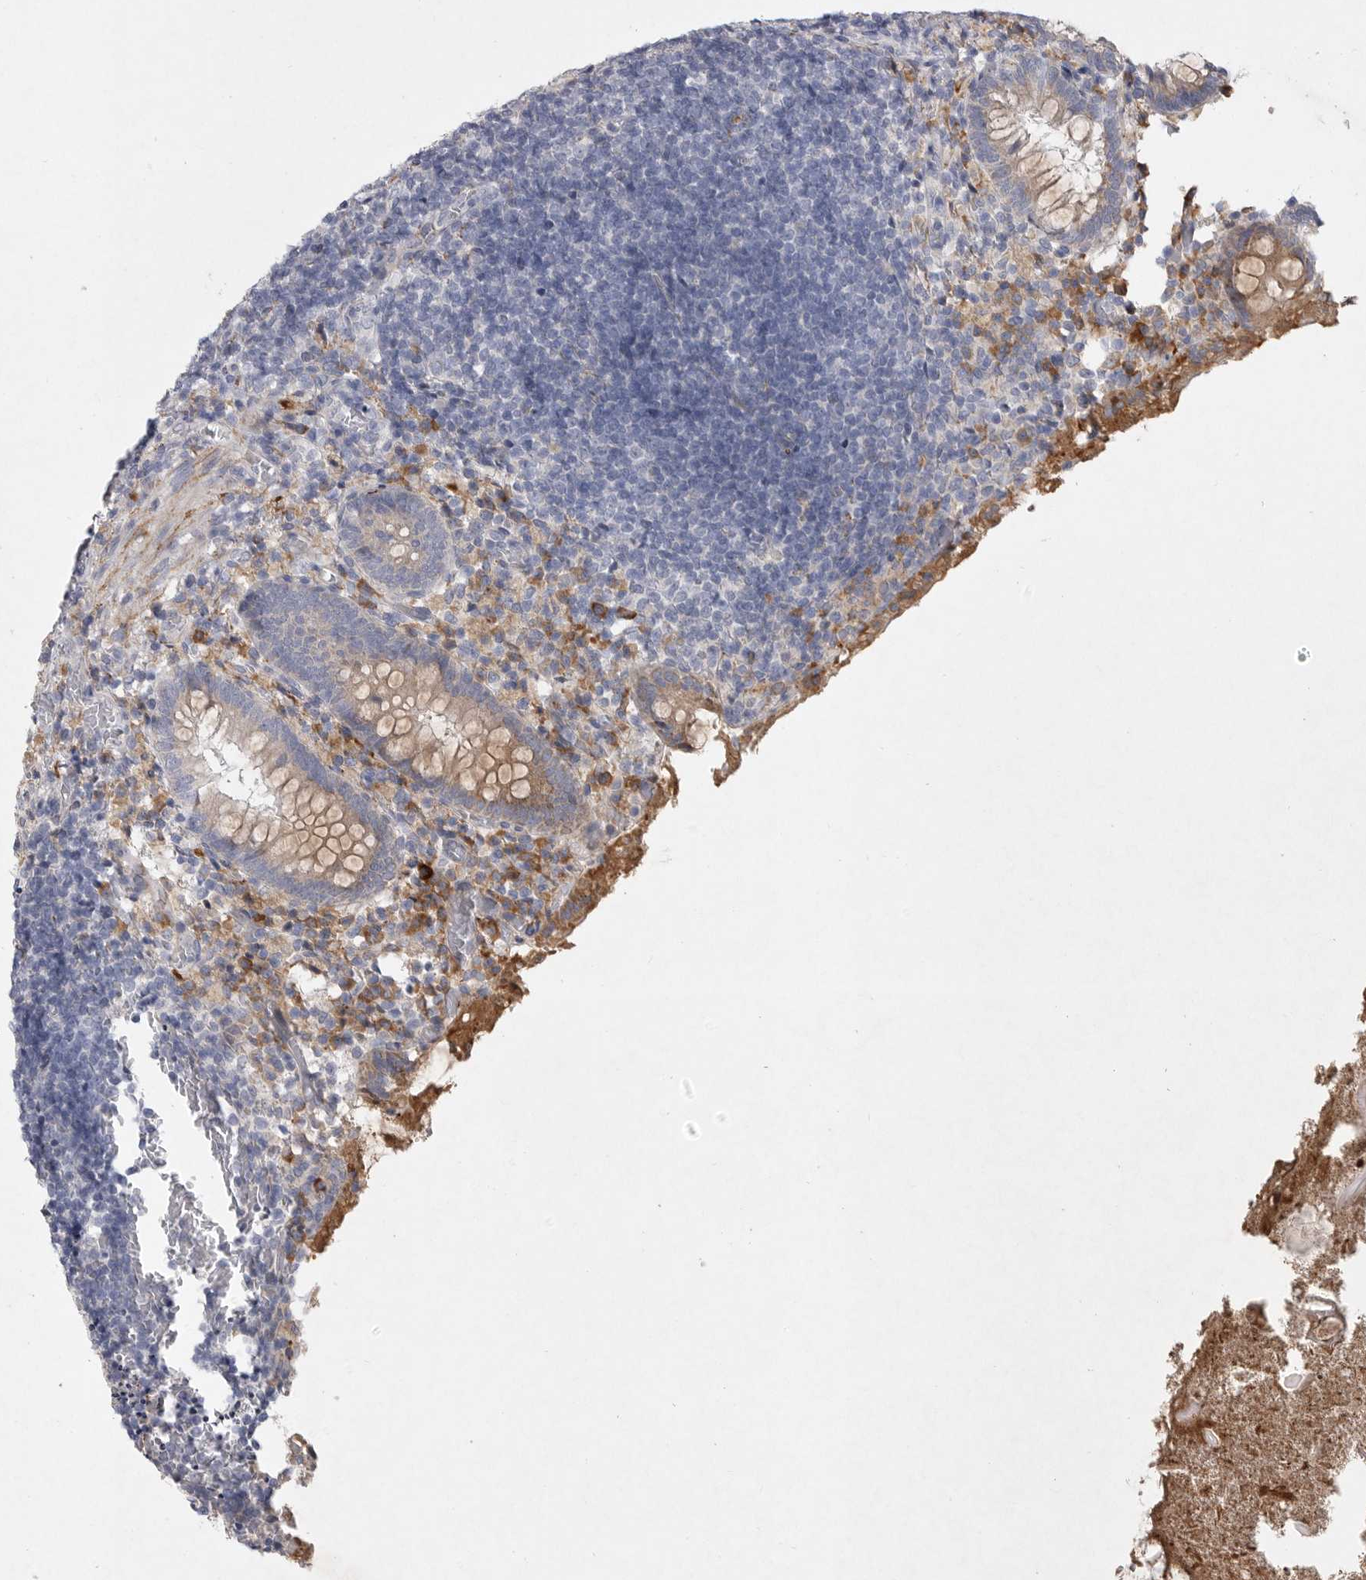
{"staining": {"intensity": "moderate", "quantity": ">75%", "location": "cytoplasmic/membranous"}, "tissue": "appendix", "cell_type": "Glandular cells", "image_type": "normal", "snomed": [{"axis": "morphology", "description": "Normal tissue, NOS"}, {"axis": "topography", "description": "Appendix"}], "caption": "The histopathology image demonstrates immunohistochemical staining of benign appendix. There is moderate cytoplasmic/membranous staining is seen in about >75% of glandular cells. (Brightfield microscopy of DAB IHC at high magnification).", "gene": "EDEM3", "patient": {"sex": "female", "age": 17}}